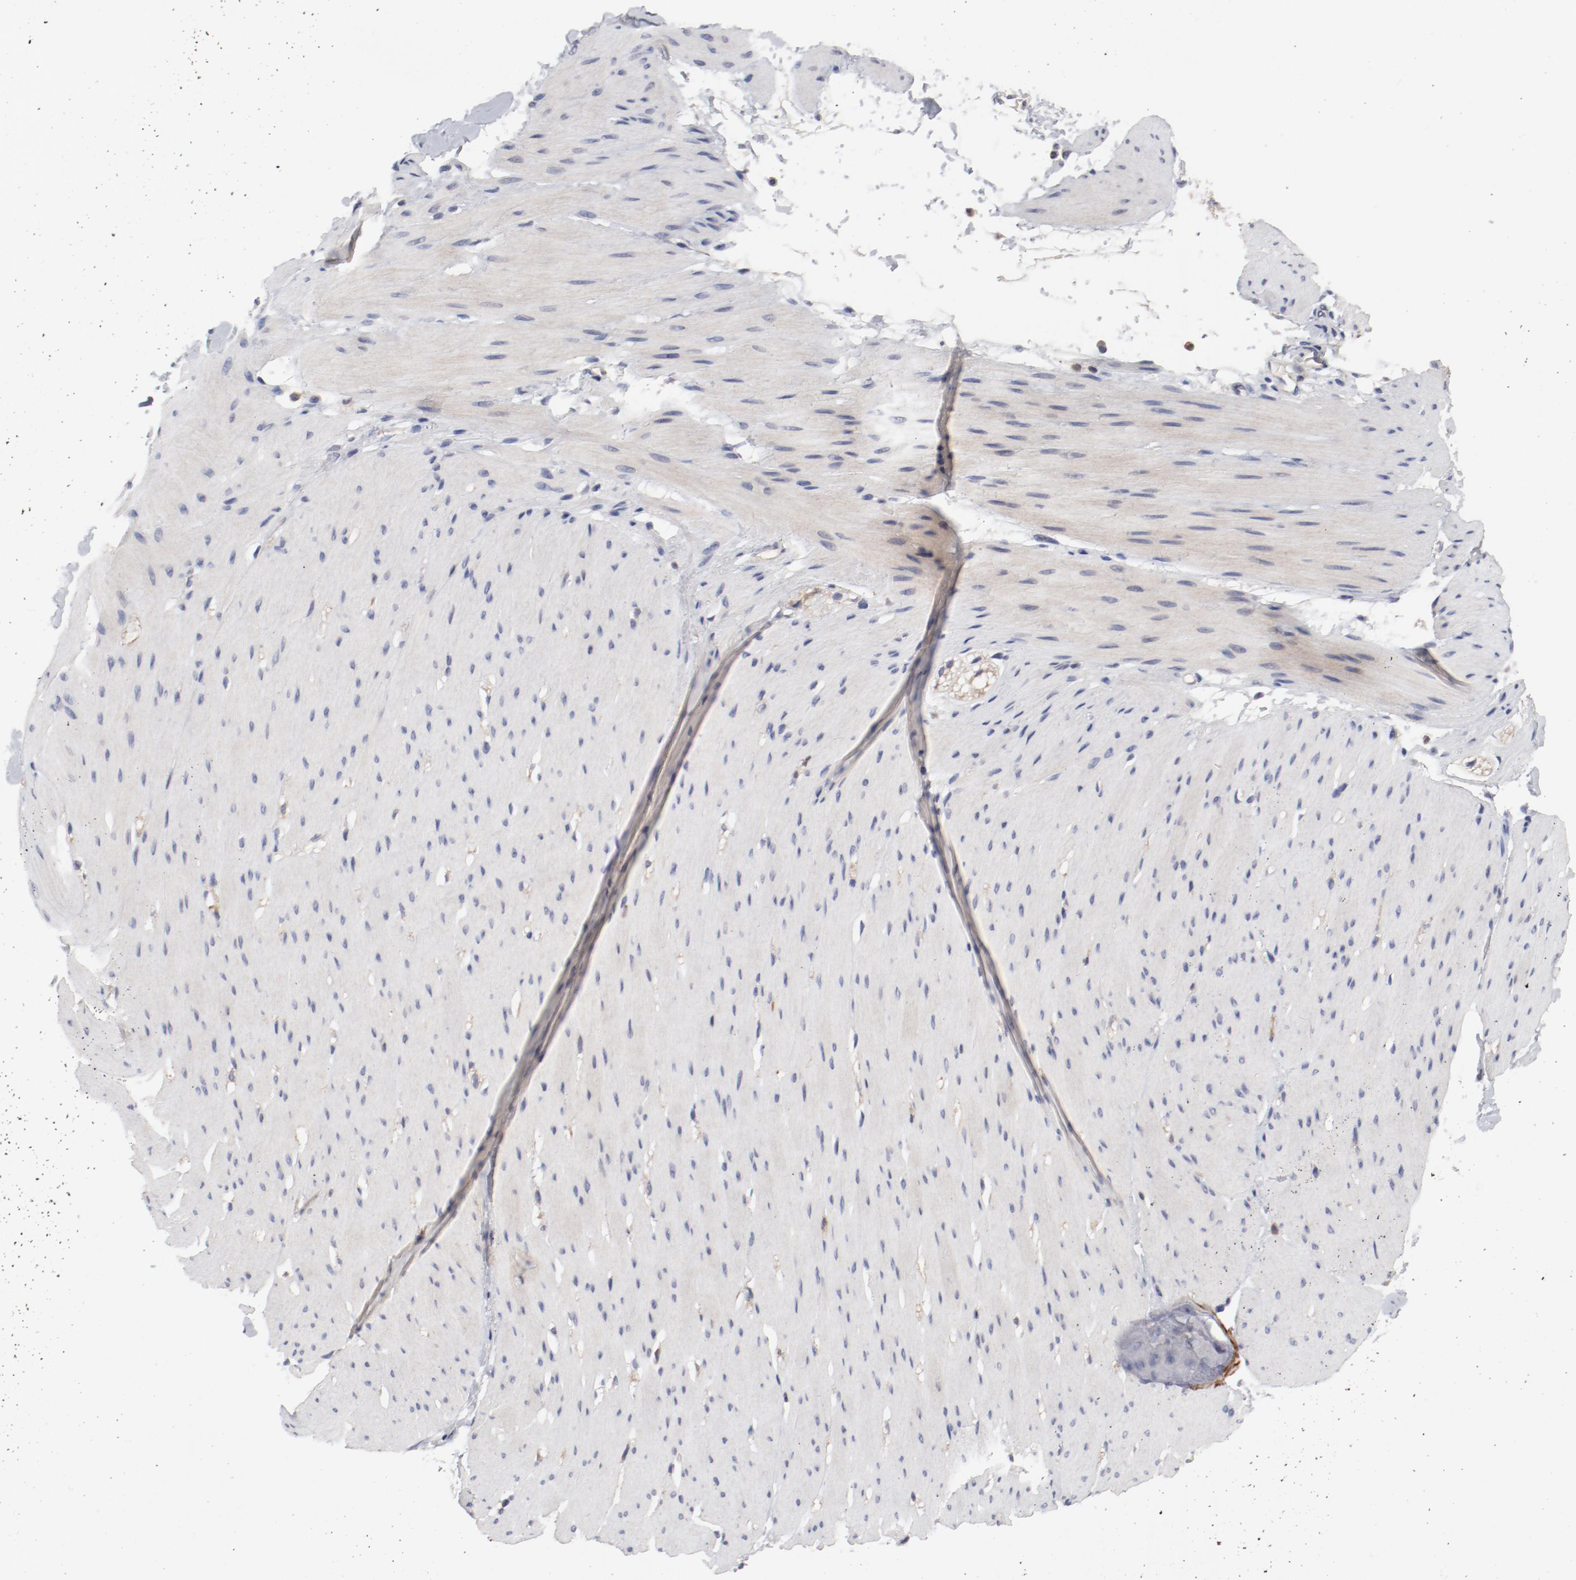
{"staining": {"intensity": "negative", "quantity": "none", "location": "none"}, "tissue": "smooth muscle", "cell_type": "Smooth muscle cells", "image_type": "normal", "snomed": [{"axis": "morphology", "description": "Normal tissue, NOS"}, {"axis": "topography", "description": "Smooth muscle"}, {"axis": "topography", "description": "Colon"}], "caption": "The IHC micrograph has no significant positivity in smooth muscle cells of smooth muscle.", "gene": "CBL", "patient": {"sex": "male", "age": 67}}